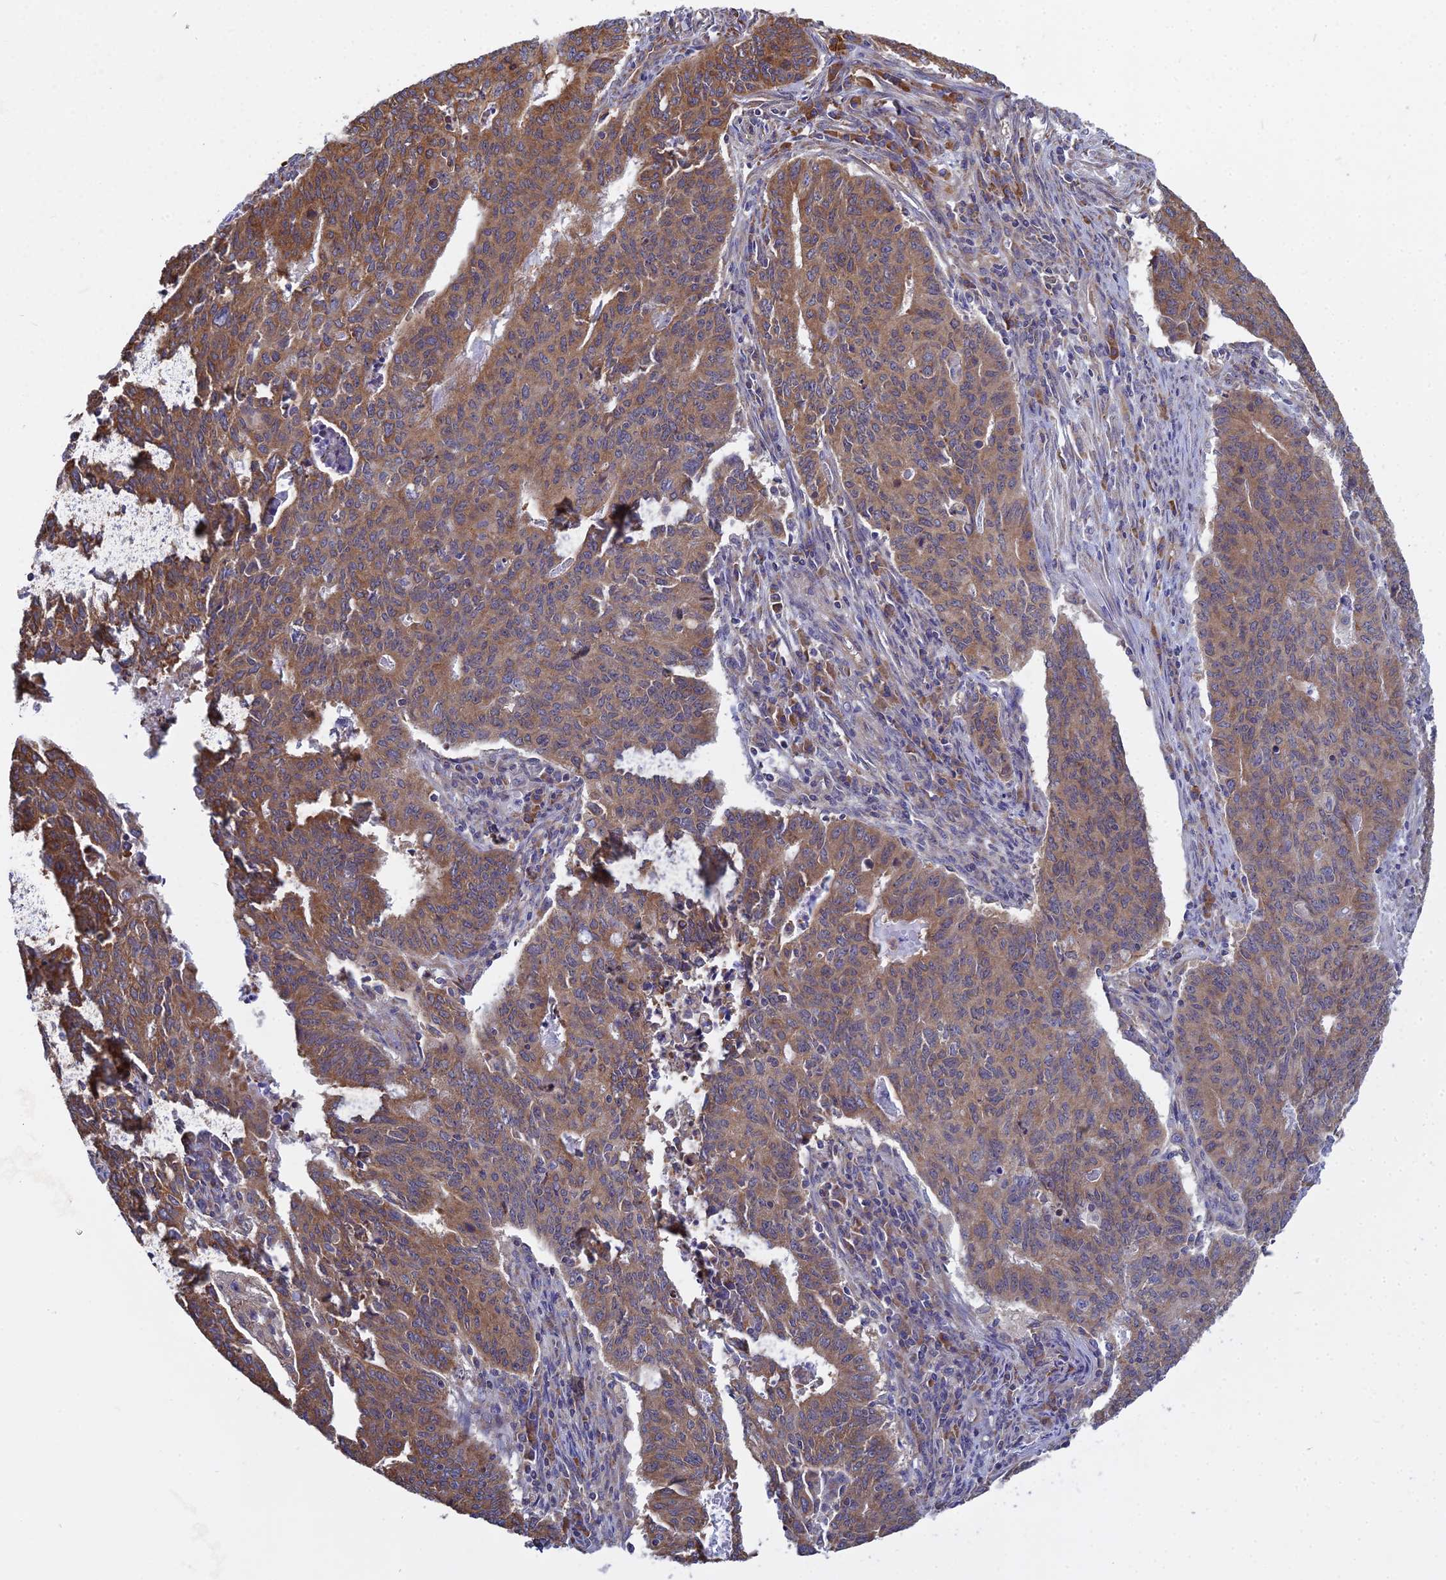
{"staining": {"intensity": "moderate", "quantity": ">75%", "location": "cytoplasmic/membranous"}, "tissue": "endometrial cancer", "cell_type": "Tumor cells", "image_type": "cancer", "snomed": [{"axis": "morphology", "description": "Adenocarcinoma, NOS"}, {"axis": "topography", "description": "Endometrium"}], "caption": "Immunohistochemical staining of endometrial adenocarcinoma demonstrates medium levels of moderate cytoplasmic/membranous positivity in about >75% of tumor cells.", "gene": "KIAA1143", "patient": {"sex": "female", "age": 59}}